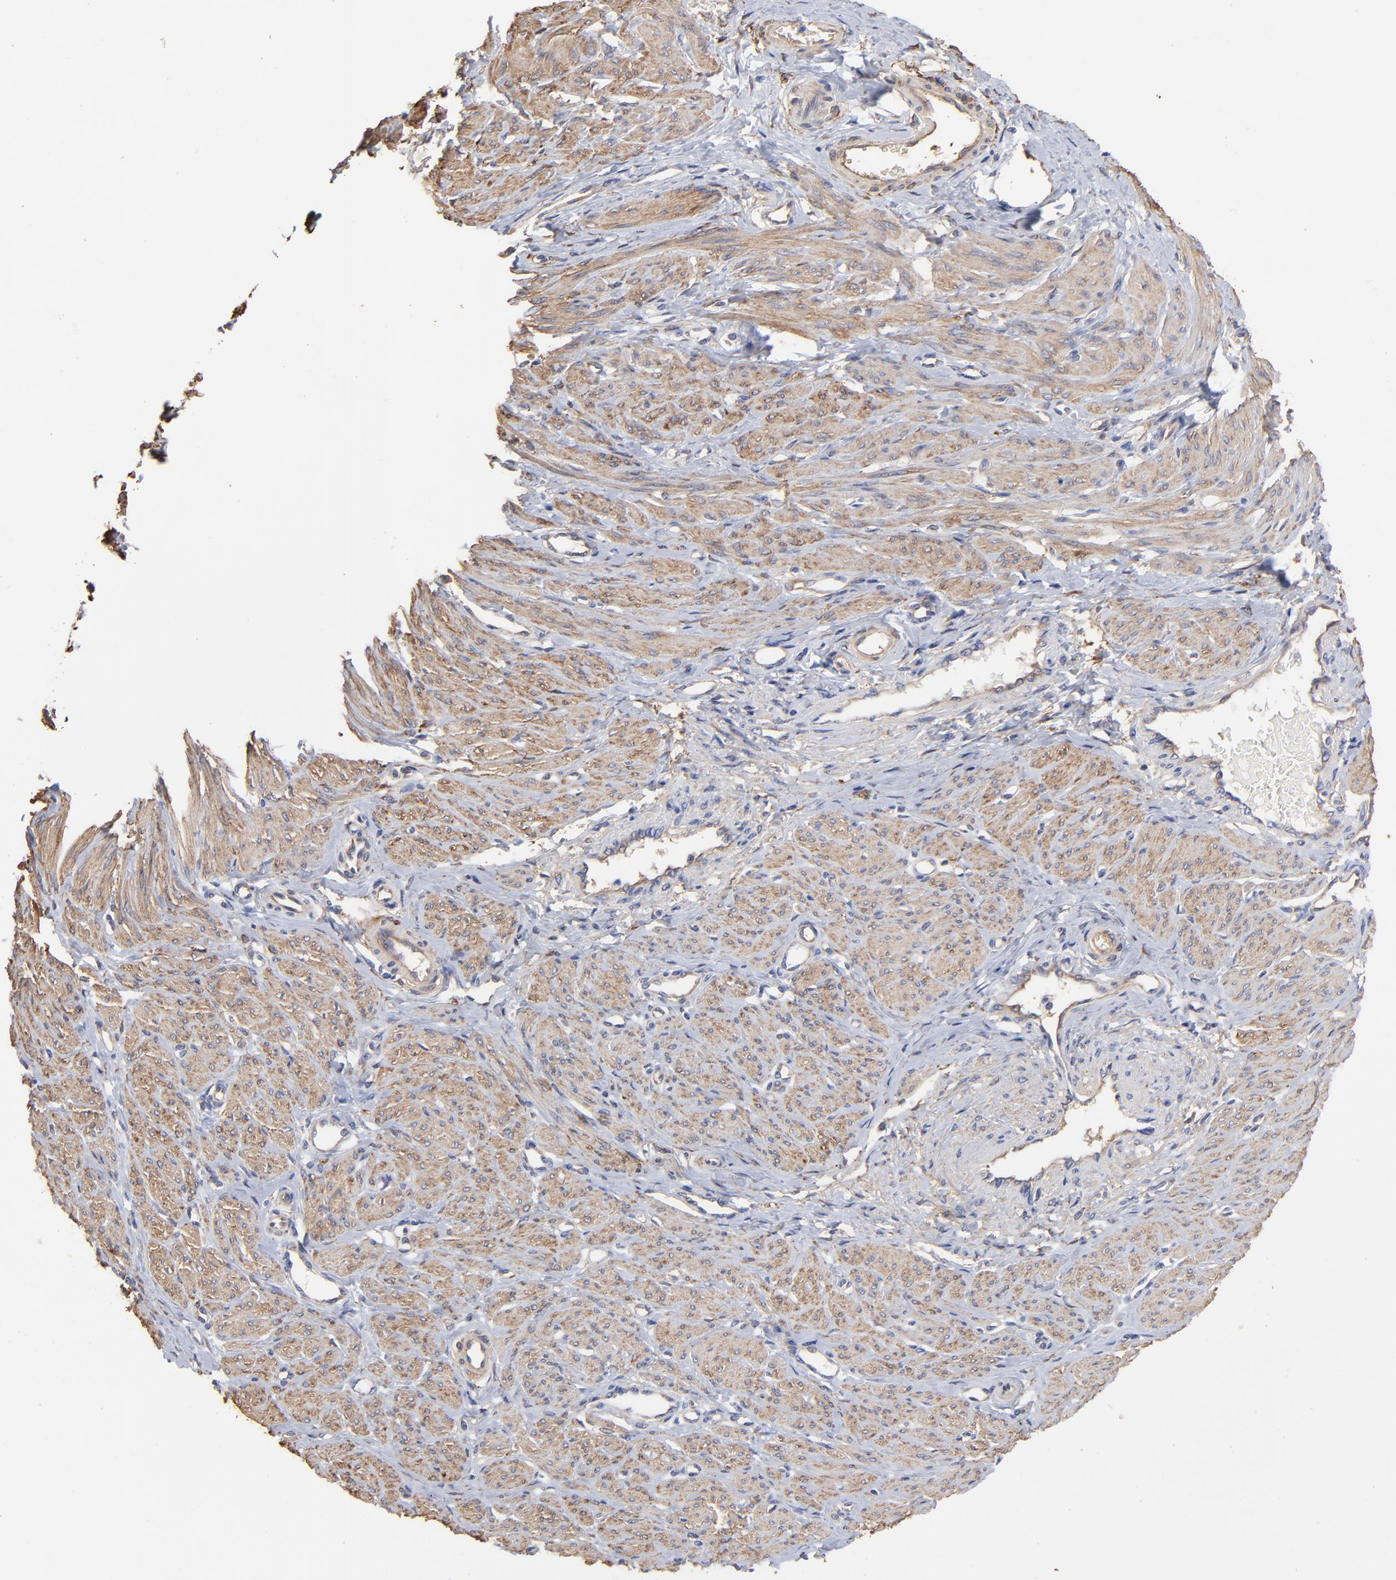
{"staining": {"intensity": "weak", "quantity": ">75%", "location": "cytoplasmic/membranous"}, "tissue": "smooth muscle", "cell_type": "Smooth muscle cells", "image_type": "normal", "snomed": [{"axis": "morphology", "description": "Normal tissue, NOS"}, {"axis": "topography", "description": "Smooth muscle"}, {"axis": "topography", "description": "Uterus"}], "caption": "Protein positivity by IHC exhibits weak cytoplasmic/membranous staining in approximately >75% of smooth muscle cells in unremarkable smooth muscle.", "gene": "CILP", "patient": {"sex": "female", "age": 39}}